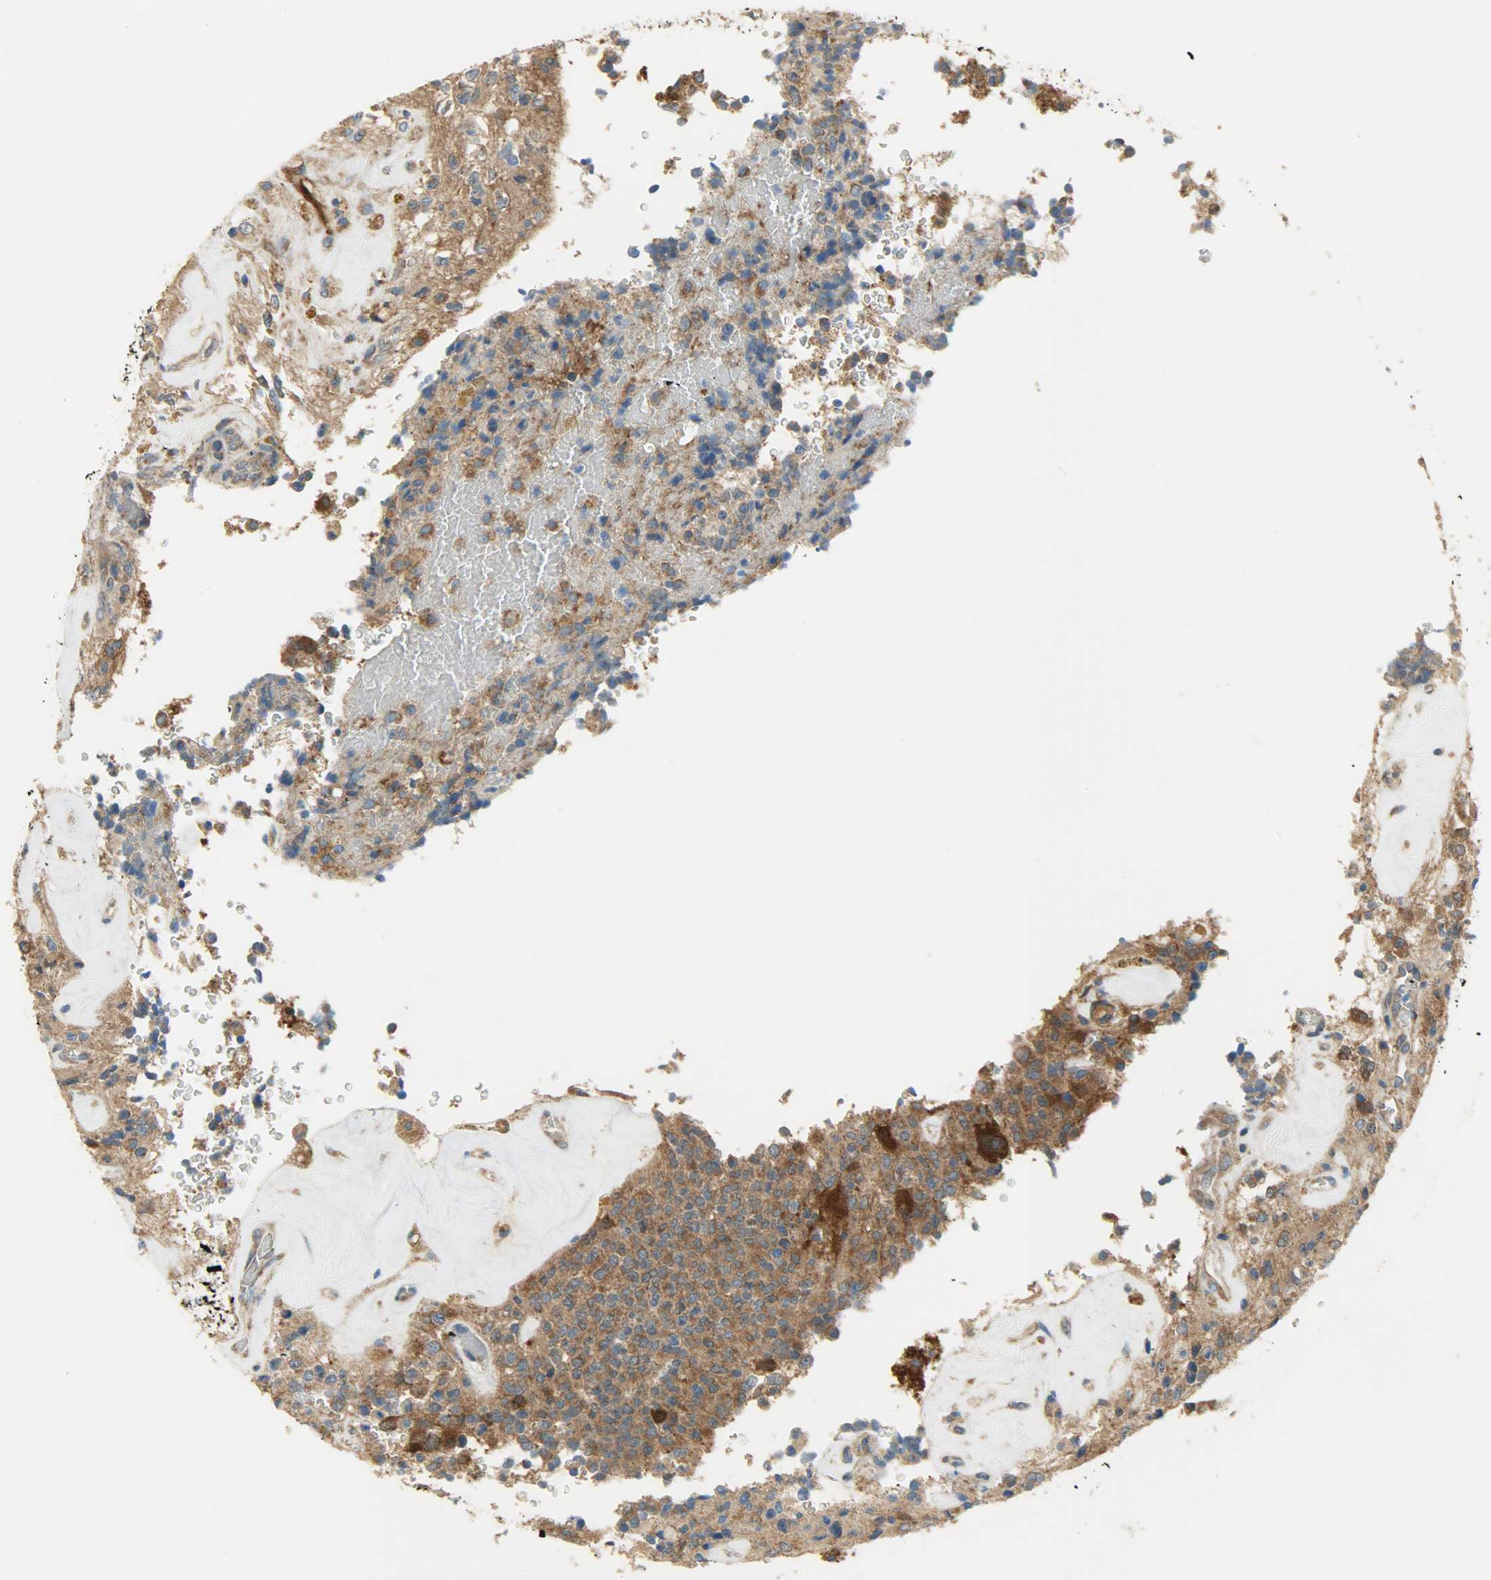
{"staining": {"intensity": "strong", "quantity": ">75%", "location": "cytoplasmic/membranous"}, "tissue": "glioma", "cell_type": "Tumor cells", "image_type": "cancer", "snomed": [{"axis": "morphology", "description": "Glioma, malignant, High grade"}, {"axis": "topography", "description": "pancreas cauda"}], "caption": "High-power microscopy captured an IHC histopathology image of glioma, revealing strong cytoplasmic/membranous staining in about >75% of tumor cells. (Brightfield microscopy of DAB IHC at high magnification).", "gene": "C1orf198", "patient": {"sex": "male", "age": 60}}